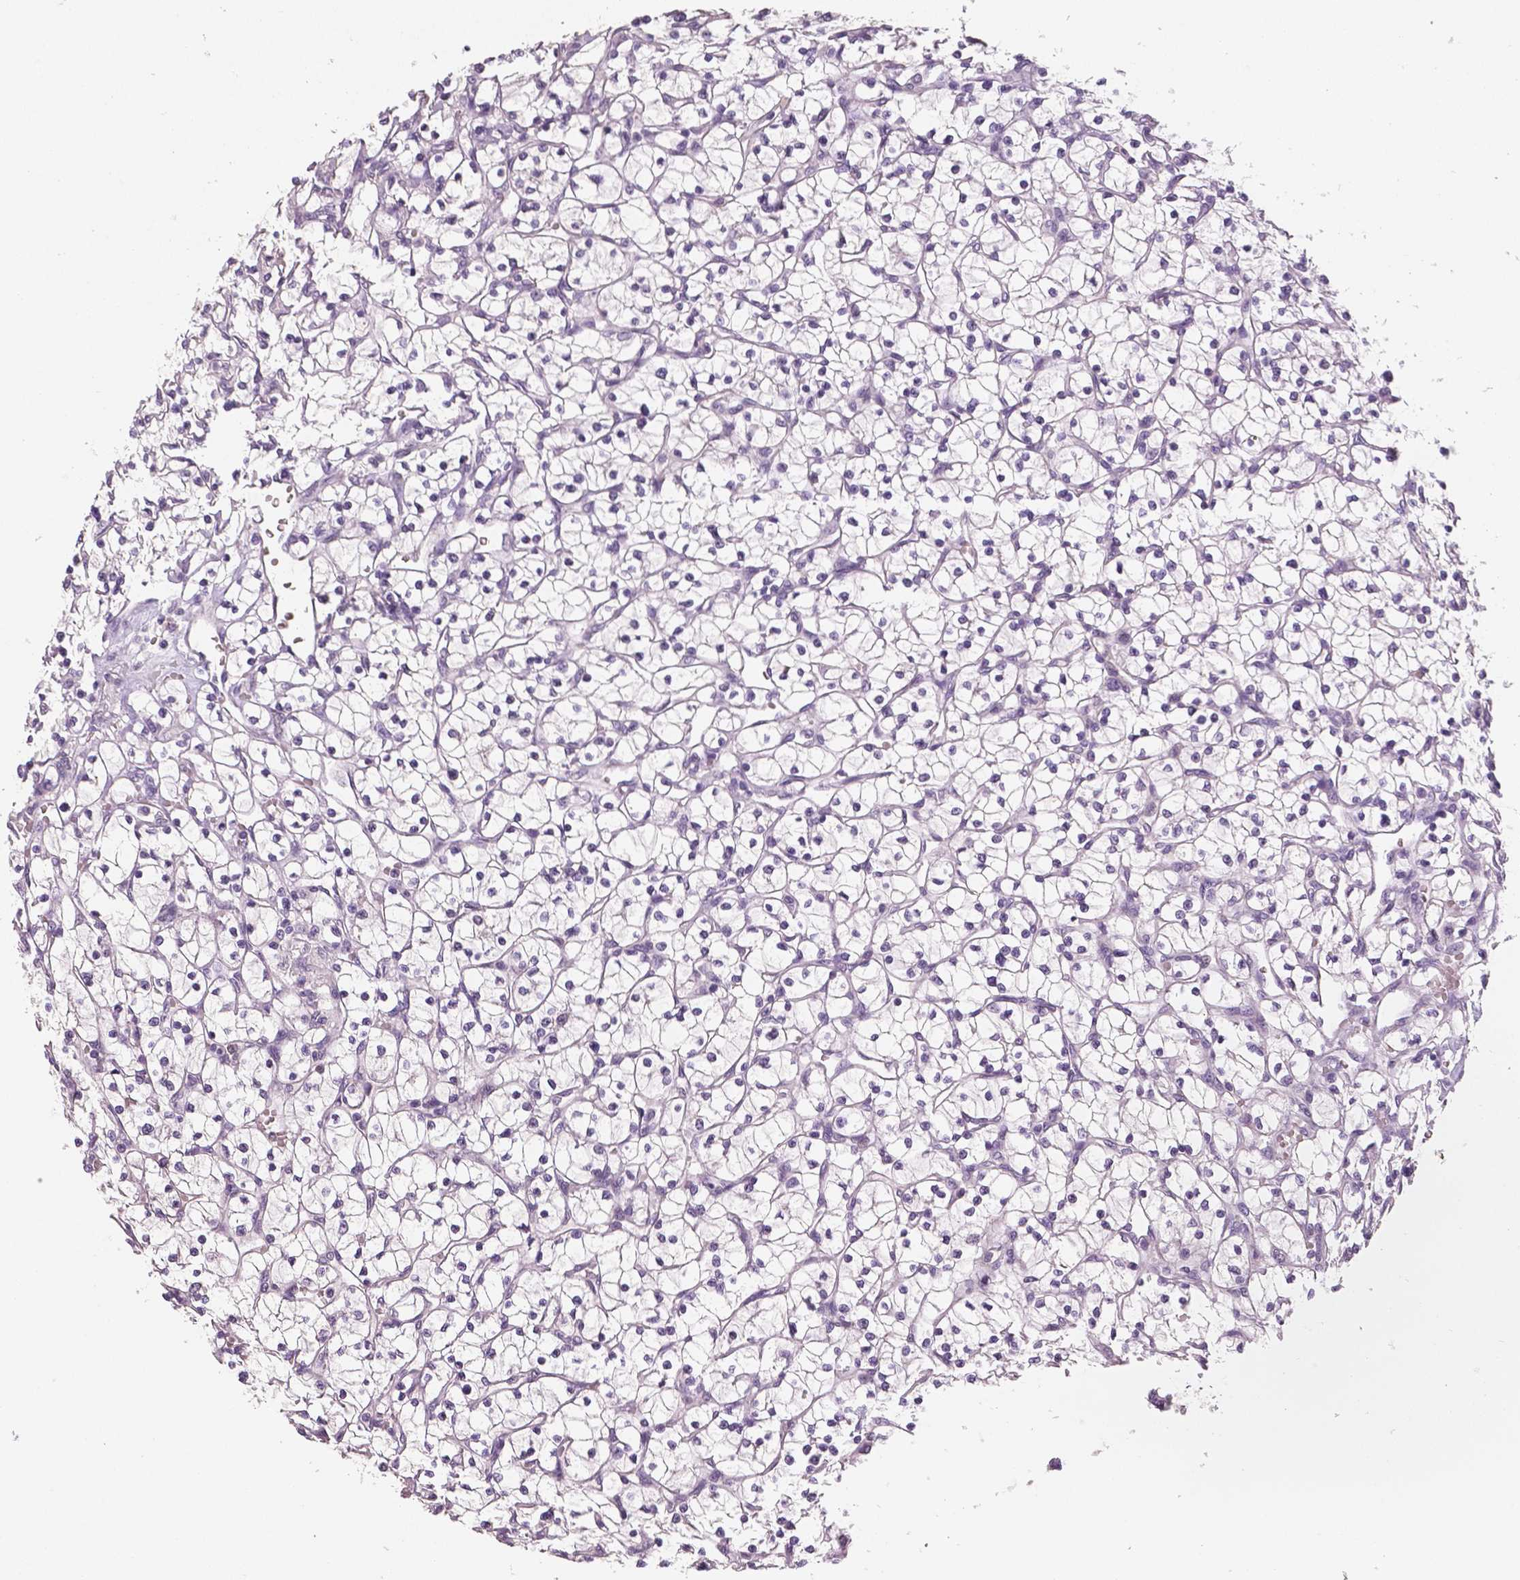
{"staining": {"intensity": "negative", "quantity": "none", "location": "none"}, "tissue": "renal cancer", "cell_type": "Tumor cells", "image_type": "cancer", "snomed": [{"axis": "morphology", "description": "Adenocarcinoma, NOS"}, {"axis": "topography", "description": "Kidney"}], "caption": "Tumor cells show no significant protein positivity in renal cancer. (DAB (3,3'-diaminobenzidine) IHC with hematoxylin counter stain).", "gene": "TSPAN7", "patient": {"sex": "female", "age": 64}}